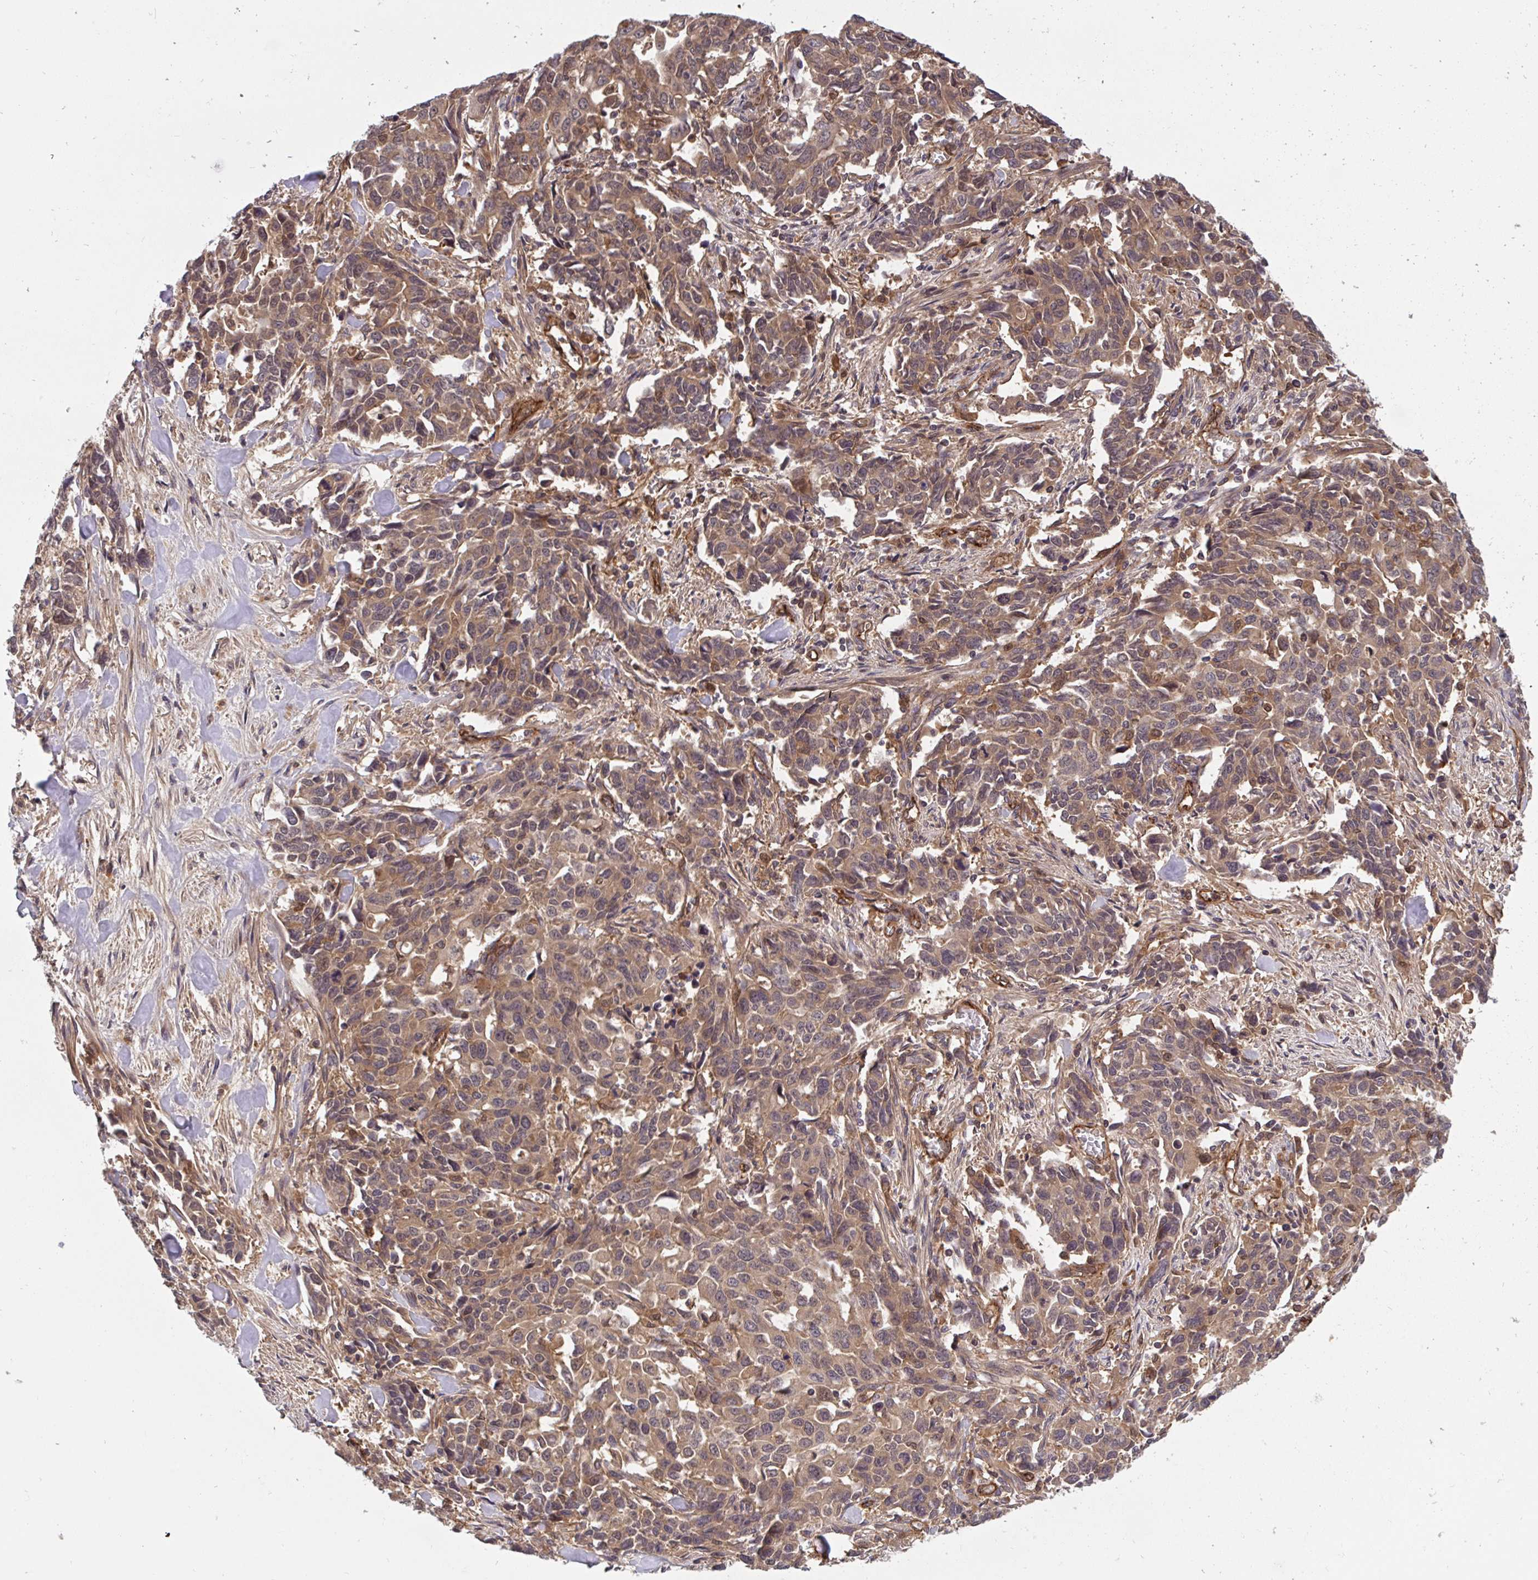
{"staining": {"intensity": "moderate", "quantity": "25%-75%", "location": "cytoplasmic/membranous,nuclear"}, "tissue": "stomach cancer", "cell_type": "Tumor cells", "image_type": "cancer", "snomed": [{"axis": "morphology", "description": "Adenocarcinoma, NOS"}, {"axis": "topography", "description": "Stomach, upper"}], "caption": "High-power microscopy captured an immunohistochemistry (IHC) histopathology image of adenocarcinoma (stomach), revealing moderate cytoplasmic/membranous and nuclear expression in approximately 25%-75% of tumor cells.", "gene": "TIGAR", "patient": {"sex": "male", "age": 85}}